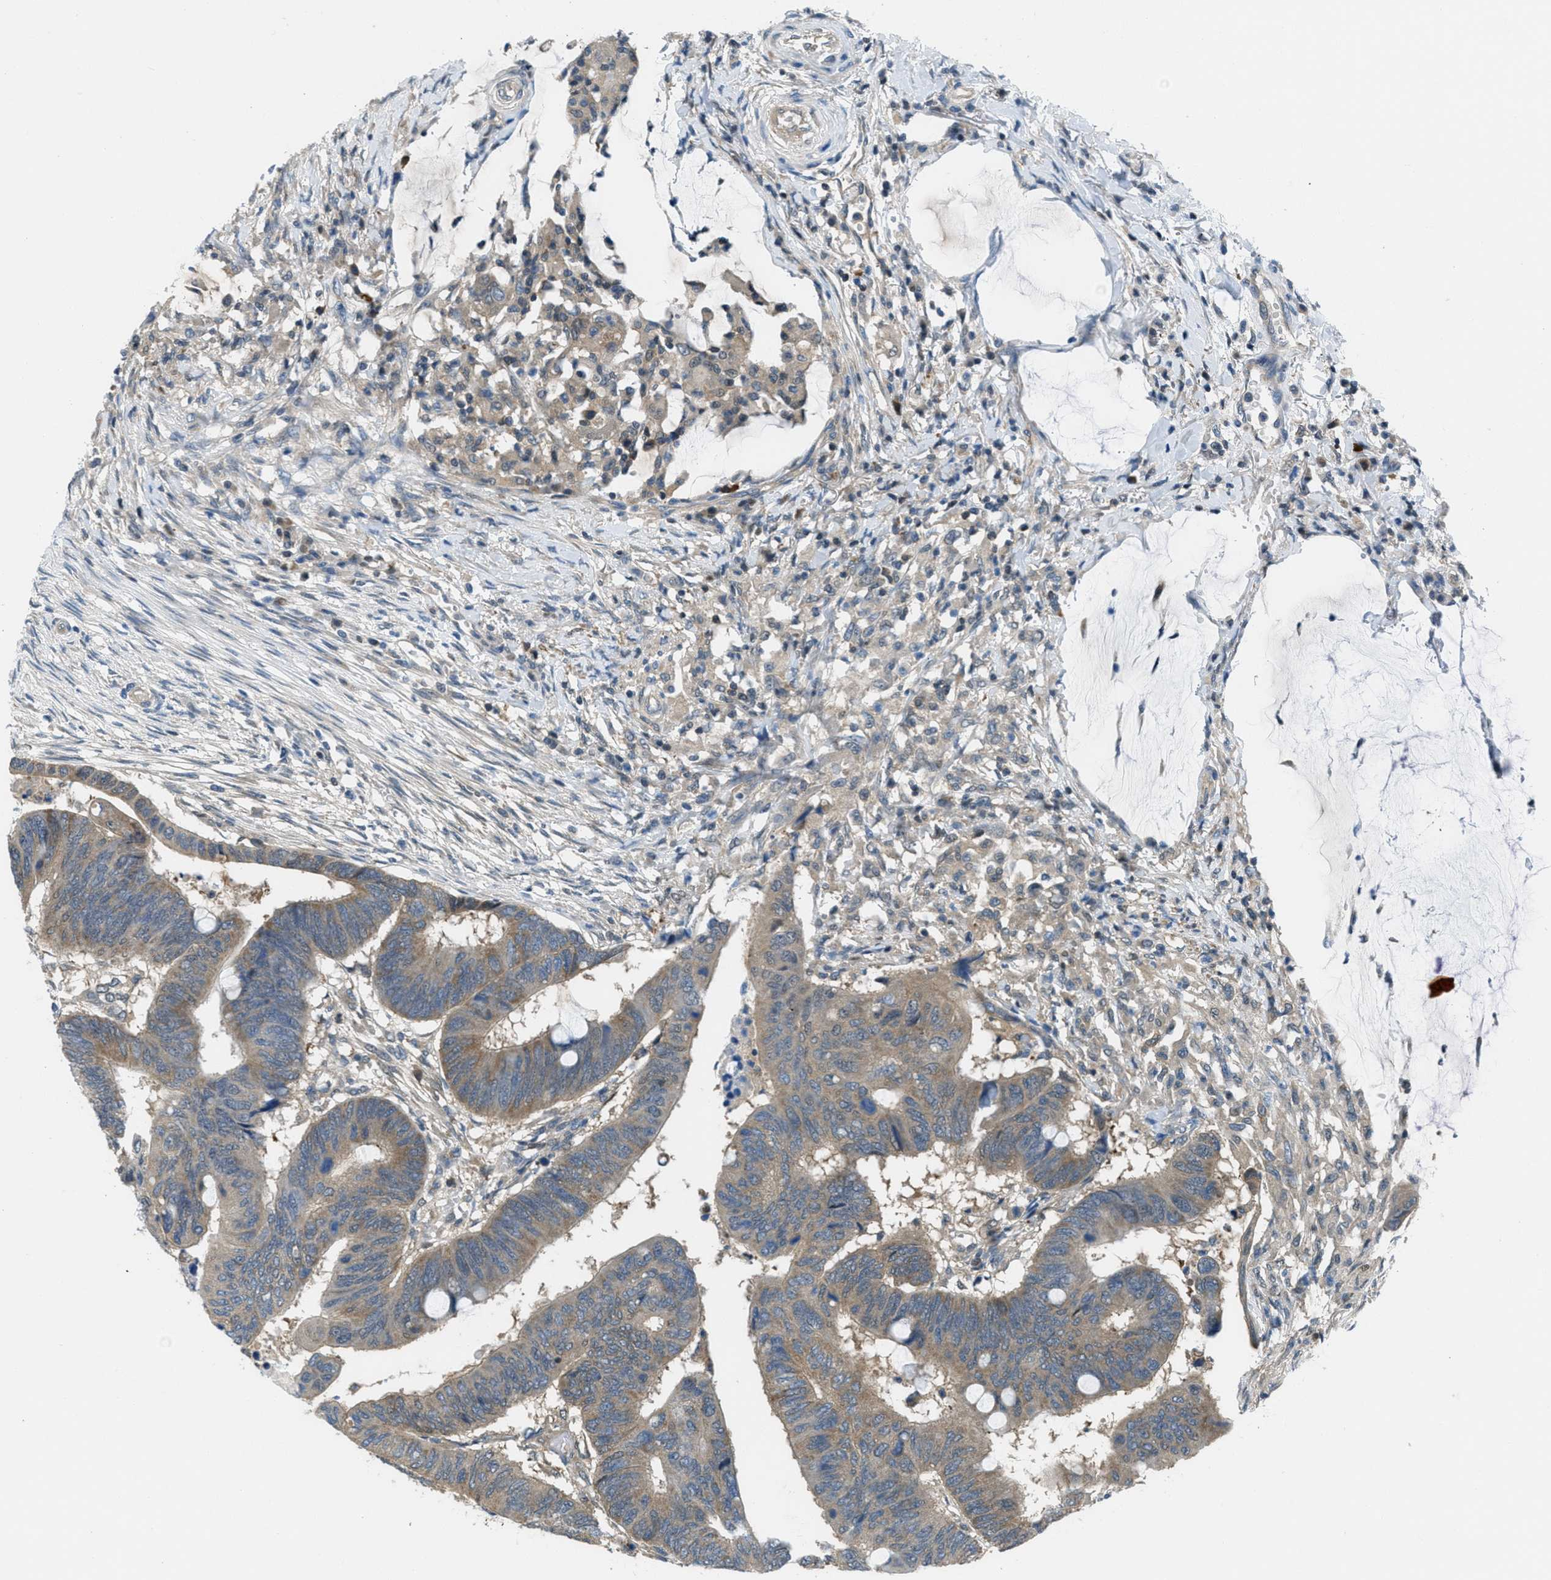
{"staining": {"intensity": "moderate", "quantity": "25%-75%", "location": "cytoplasmic/membranous"}, "tissue": "colorectal cancer", "cell_type": "Tumor cells", "image_type": "cancer", "snomed": [{"axis": "morphology", "description": "Normal tissue, NOS"}, {"axis": "morphology", "description": "Adenocarcinoma, NOS"}, {"axis": "topography", "description": "Rectum"}, {"axis": "topography", "description": "Peripheral nerve tissue"}], "caption": "About 25%-75% of tumor cells in human colorectal cancer (adenocarcinoma) demonstrate moderate cytoplasmic/membranous protein staining as visualized by brown immunohistochemical staining.", "gene": "PIP5K1C", "patient": {"sex": "male", "age": 92}}